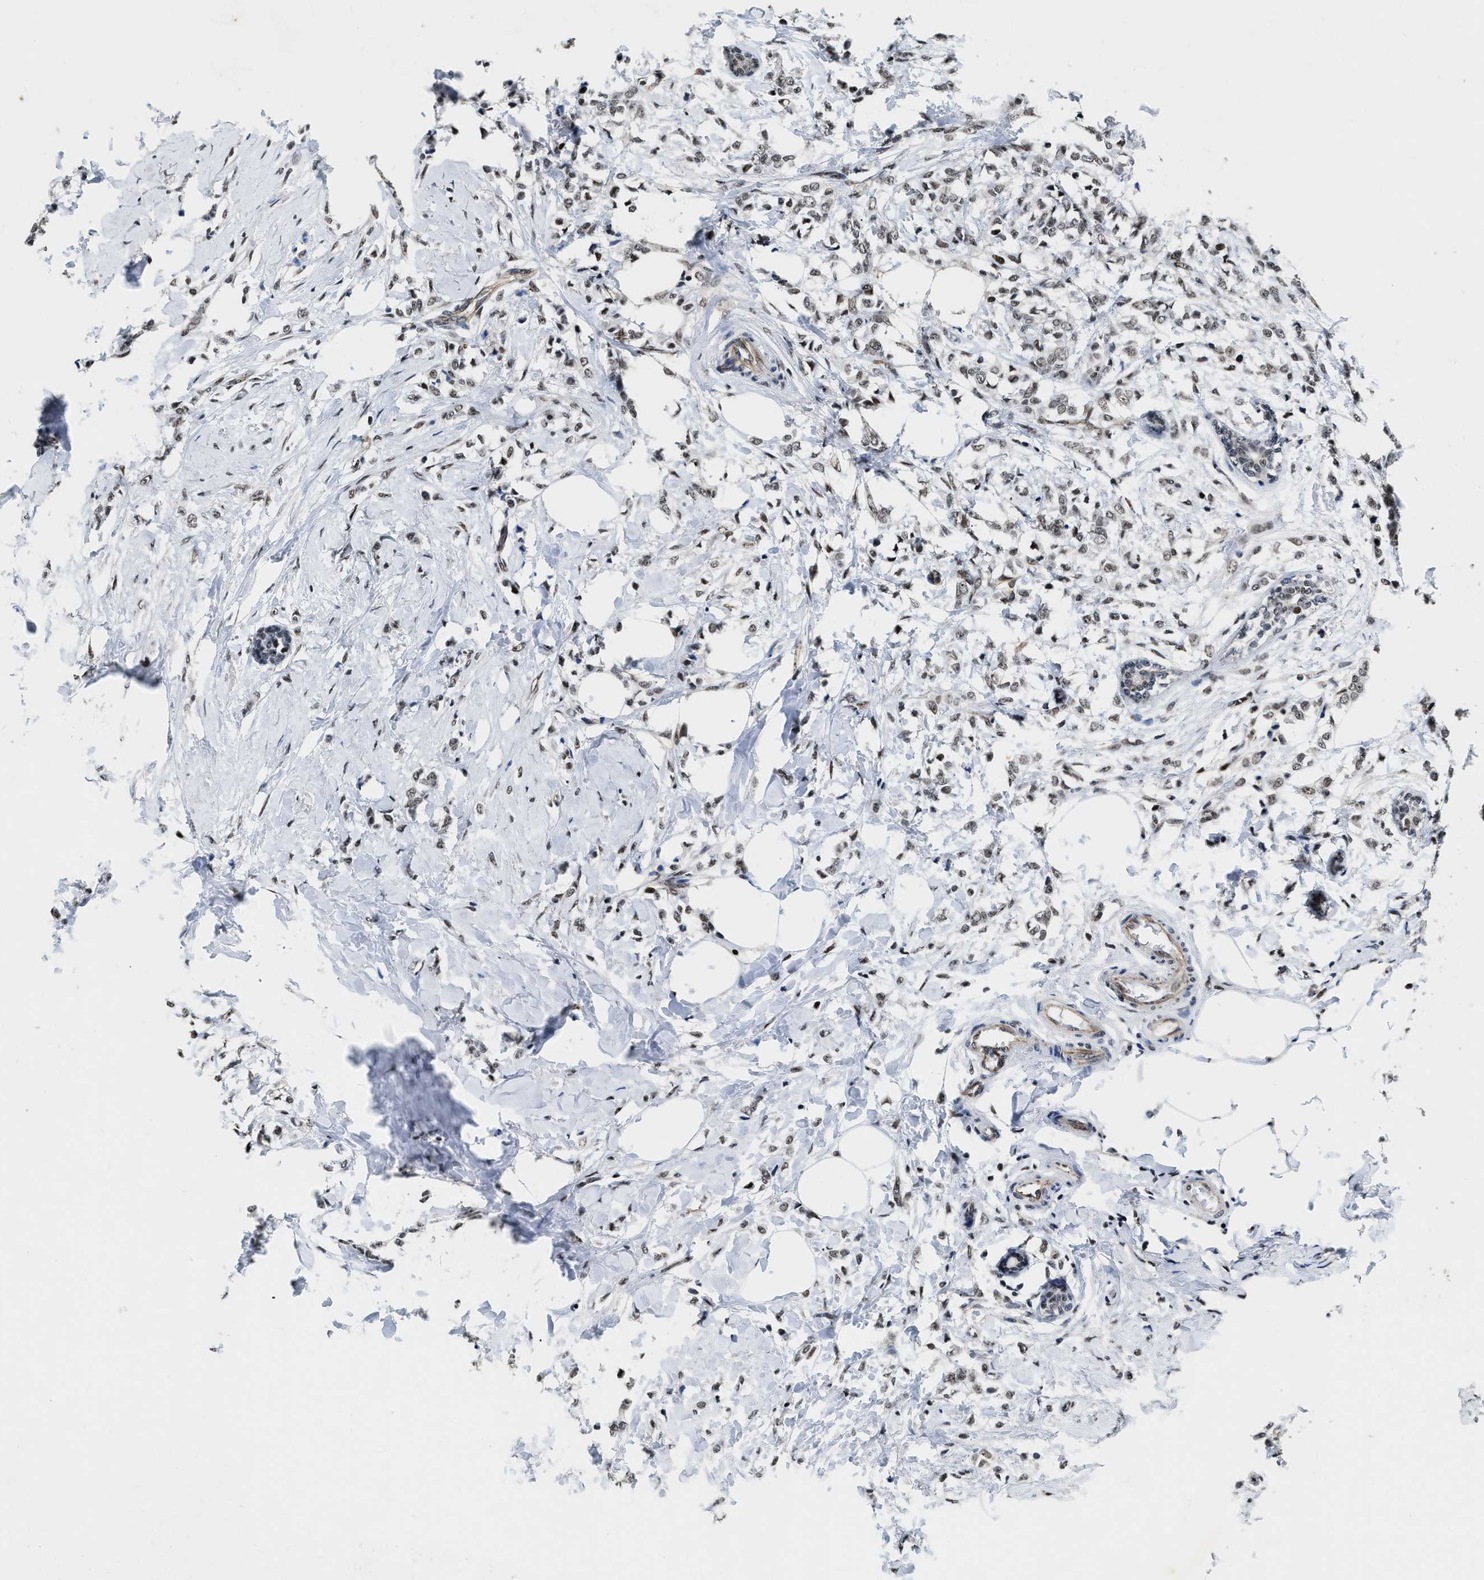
{"staining": {"intensity": "weak", "quantity": ">75%", "location": "nuclear"}, "tissue": "breast cancer", "cell_type": "Tumor cells", "image_type": "cancer", "snomed": [{"axis": "morphology", "description": "Lobular carcinoma, in situ"}, {"axis": "morphology", "description": "Lobular carcinoma"}, {"axis": "topography", "description": "Breast"}], "caption": "Brown immunohistochemical staining in human breast cancer (lobular carcinoma in situ) displays weak nuclear positivity in approximately >75% of tumor cells.", "gene": "CCNE1", "patient": {"sex": "female", "age": 41}}